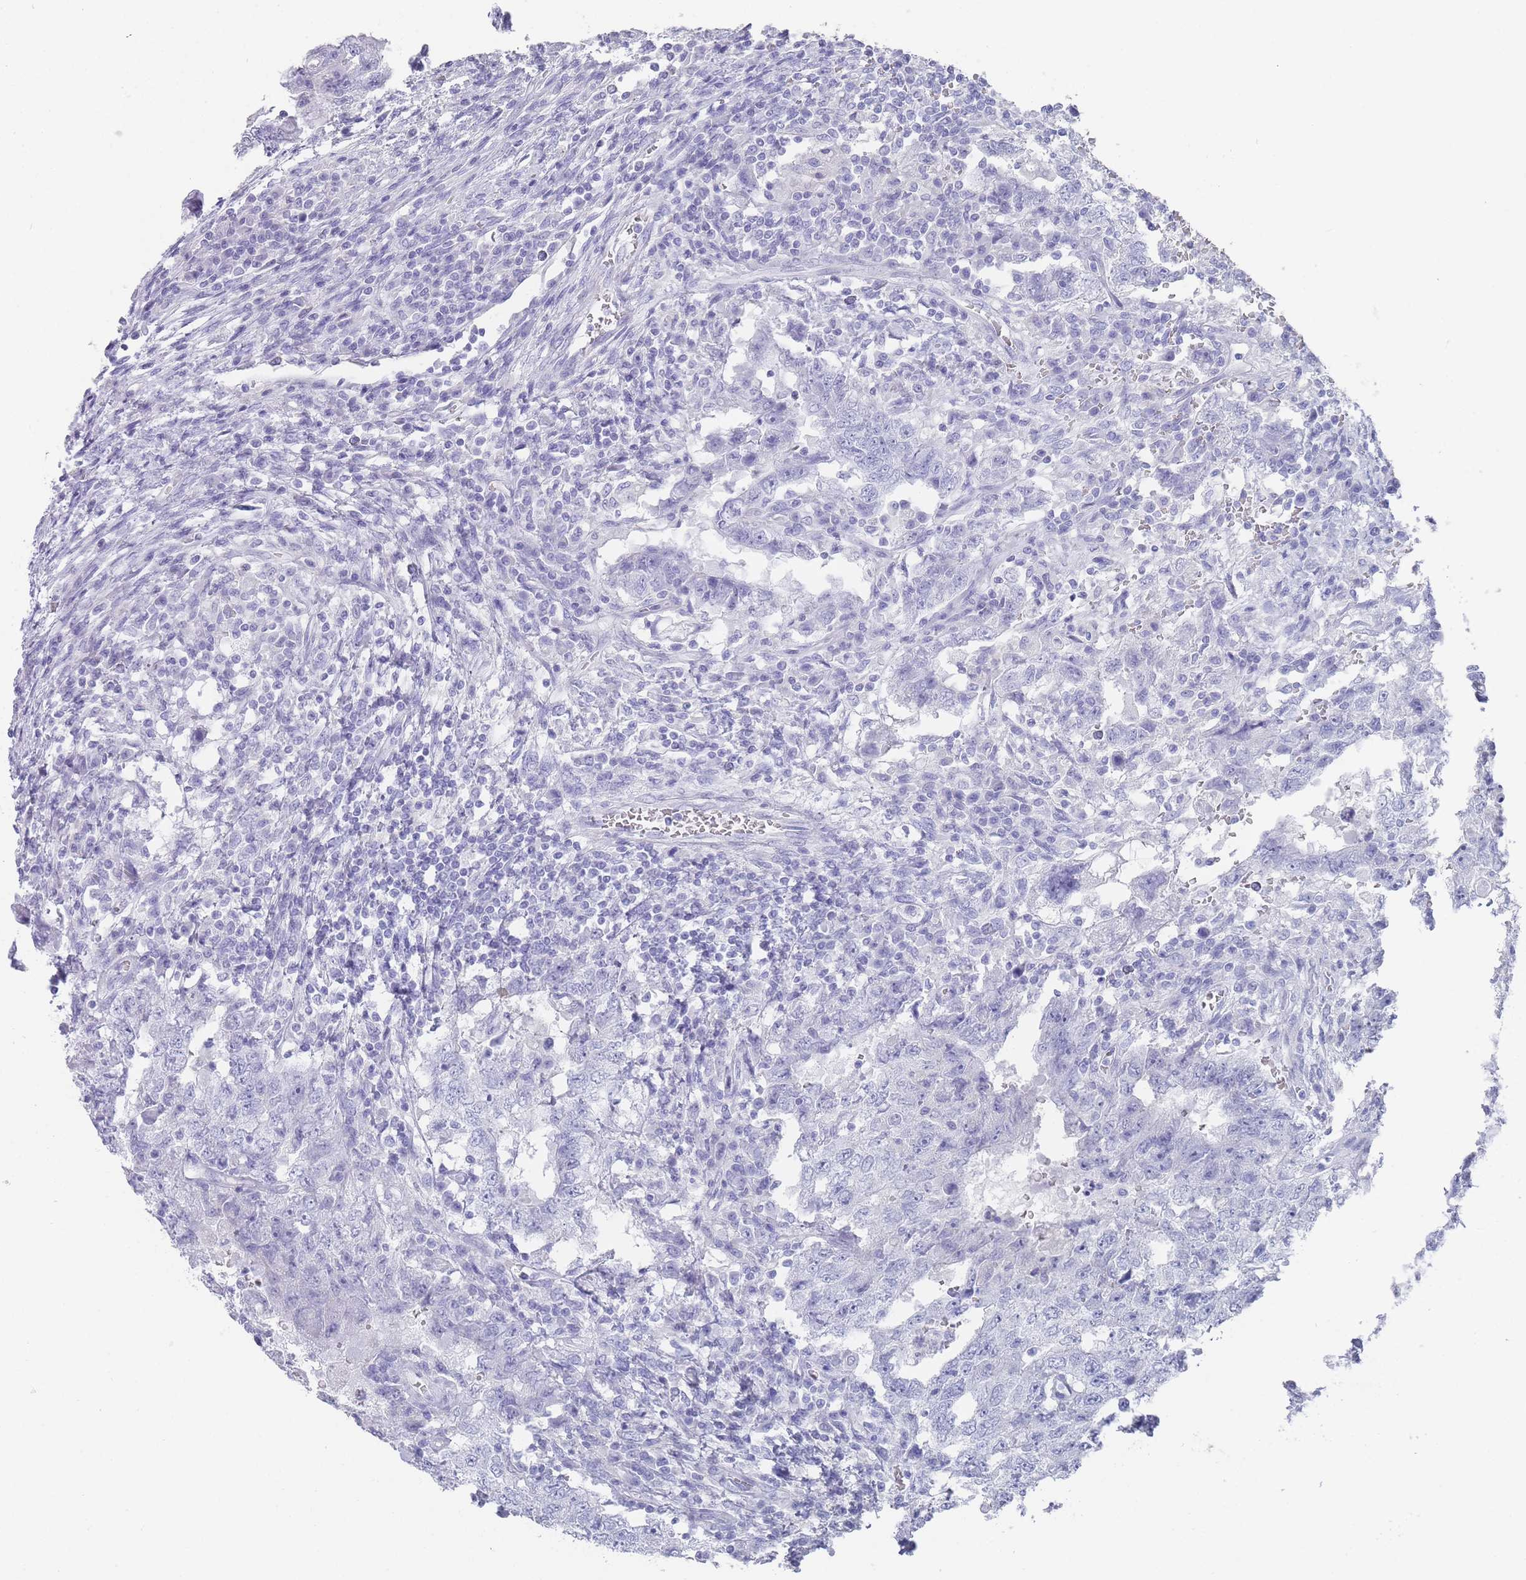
{"staining": {"intensity": "negative", "quantity": "none", "location": "none"}, "tissue": "testis cancer", "cell_type": "Tumor cells", "image_type": "cancer", "snomed": [{"axis": "morphology", "description": "Carcinoma, Embryonal, NOS"}, {"axis": "topography", "description": "Testis"}], "caption": "IHC of testis cancer (embryonal carcinoma) exhibits no staining in tumor cells.", "gene": "RAB2B", "patient": {"sex": "male", "age": 26}}